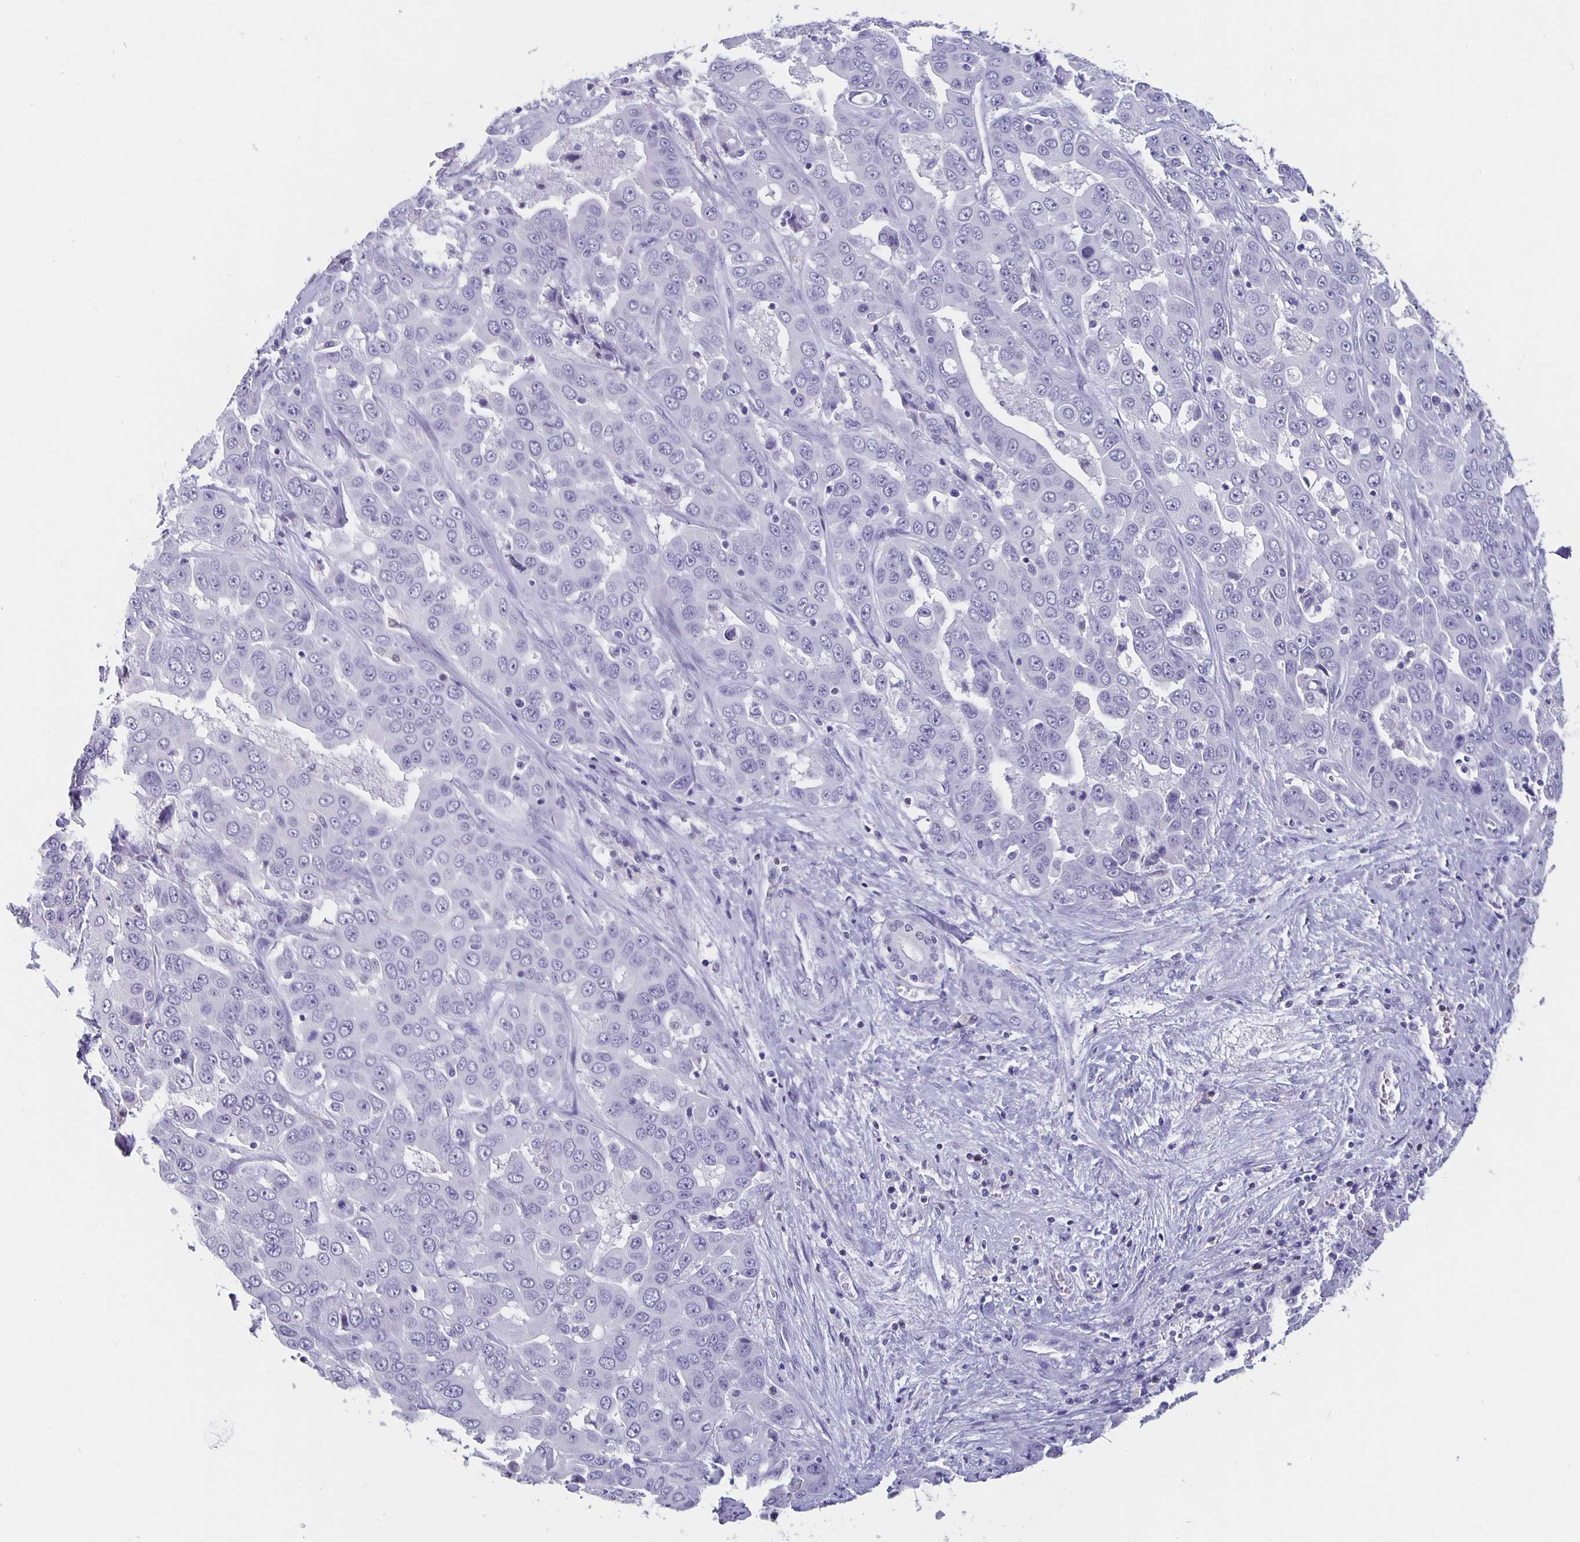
{"staining": {"intensity": "negative", "quantity": "none", "location": "none"}, "tissue": "liver cancer", "cell_type": "Tumor cells", "image_type": "cancer", "snomed": [{"axis": "morphology", "description": "Cholangiocarcinoma"}, {"axis": "topography", "description": "Liver"}], "caption": "This photomicrograph is of liver cholangiocarcinoma stained with immunohistochemistry (IHC) to label a protein in brown with the nuclei are counter-stained blue. There is no positivity in tumor cells.", "gene": "SATB2", "patient": {"sex": "female", "age": 52}}